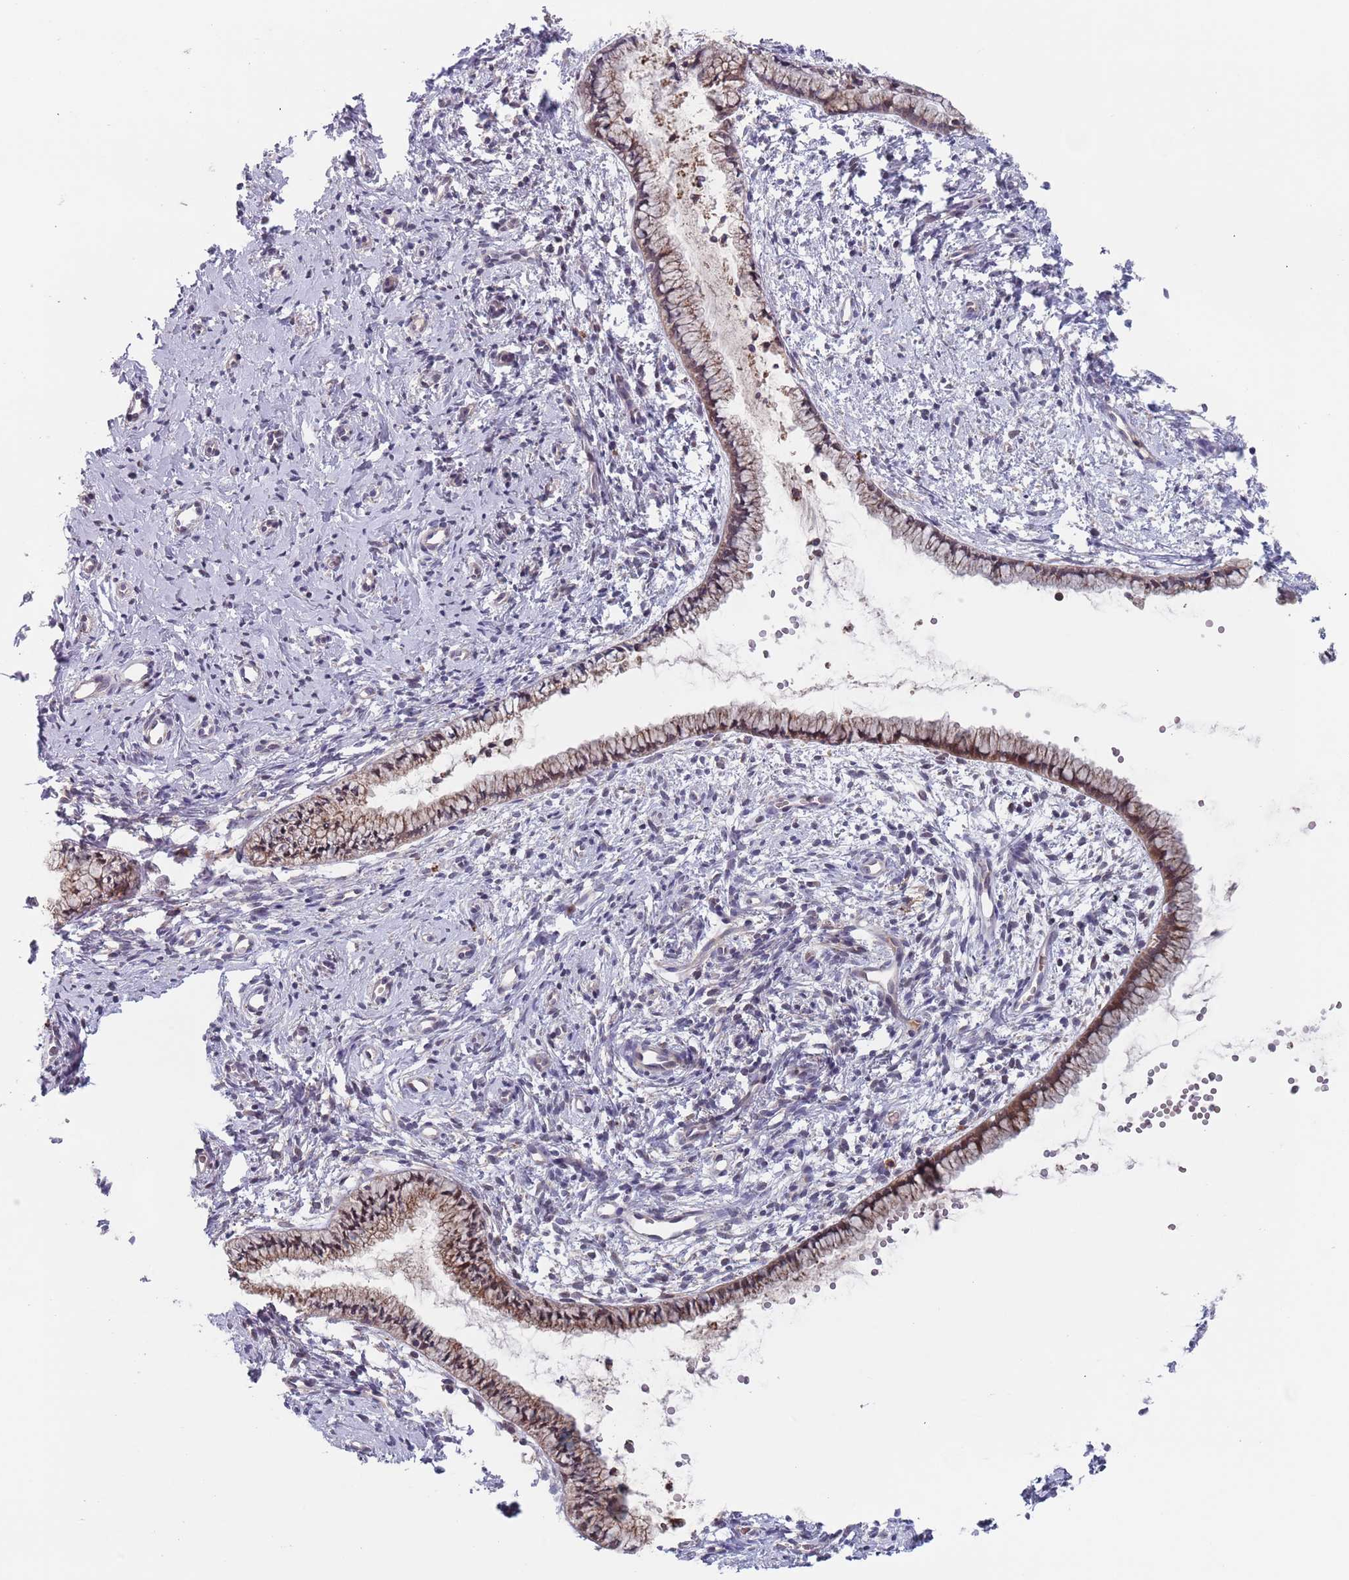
{"staining": {"intensity": "moderate", "quantity": ">75%", "location": "cytoplasmic/membranous"}, "tissue": "cervix", "cell_type": "Glandular cells", "image_type": "normal", "snomed": [{"axis": "morphology", "description": "Normal tissue, NOS"}, {"axis": "topography", "description": "Cervix"}], "caption": "Cervix stained for a protein (brown) reveals moderate cytoplasmic/membranous positive staining in approximately >75% of glandular cells.", "gene": "ZNF140", "patient": {"sex": "female", "age": 57}}